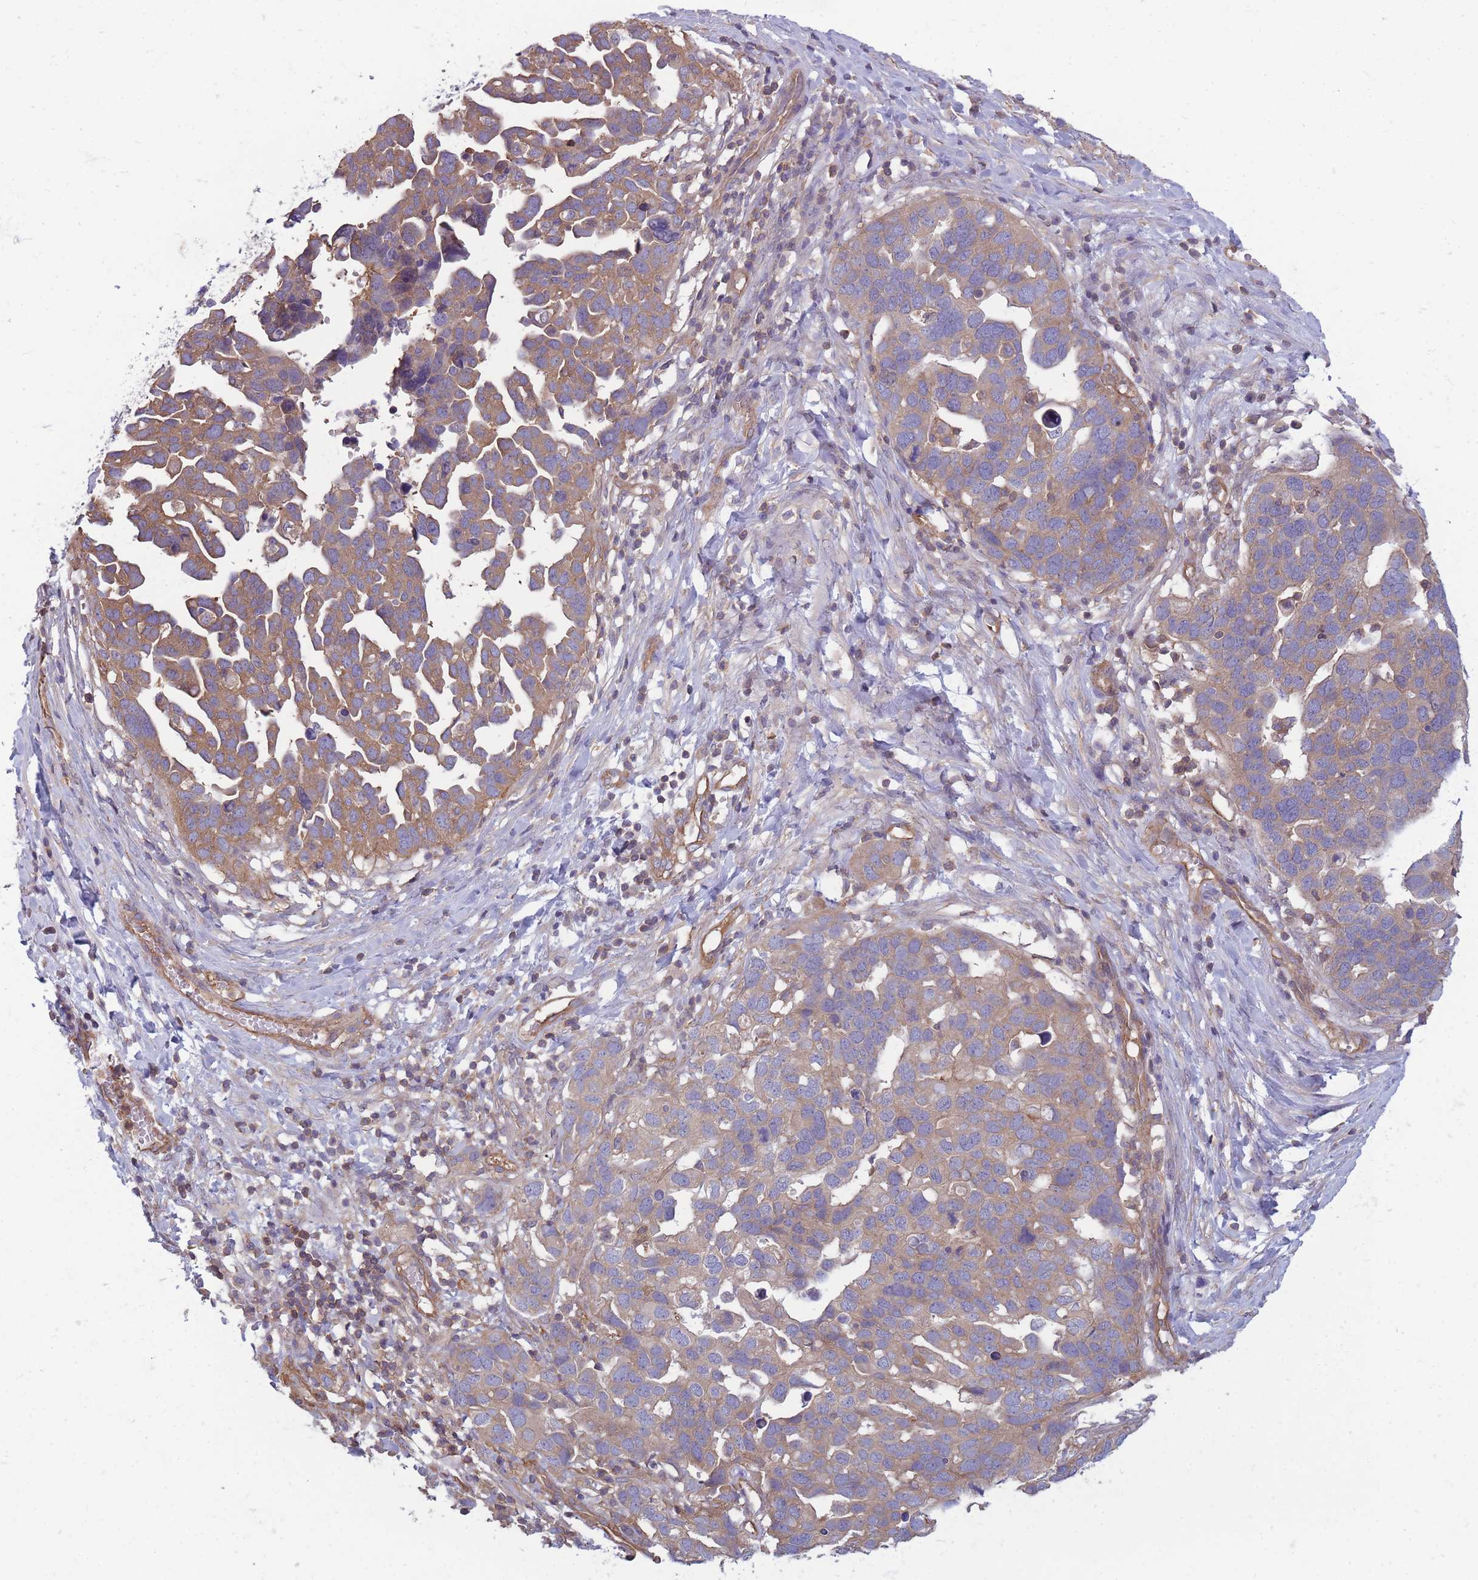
{"staining": {"intensity": "moderate", "quantity": "25%-75%", "location": "cytoplasmic/membranous"}, "tissue": "ovarian cancer", "cell_type": "Tumor cells", "image_type": "cancer", "snomed": [{"axis": "morphology", "description": "Cystadenocarcinoma, serous, NOS"}, {"axis": "topography", "description": "Ovary"}], "caption": "This is an image of immunohistochemistry staining of ovarian cancer (serous cystadenocarcinoma), which shows moderate staining in the cytoplasmic/membranous of tumor cells.", "gene": "GGA1", "patient": {"sex": "female", "age": 54}}